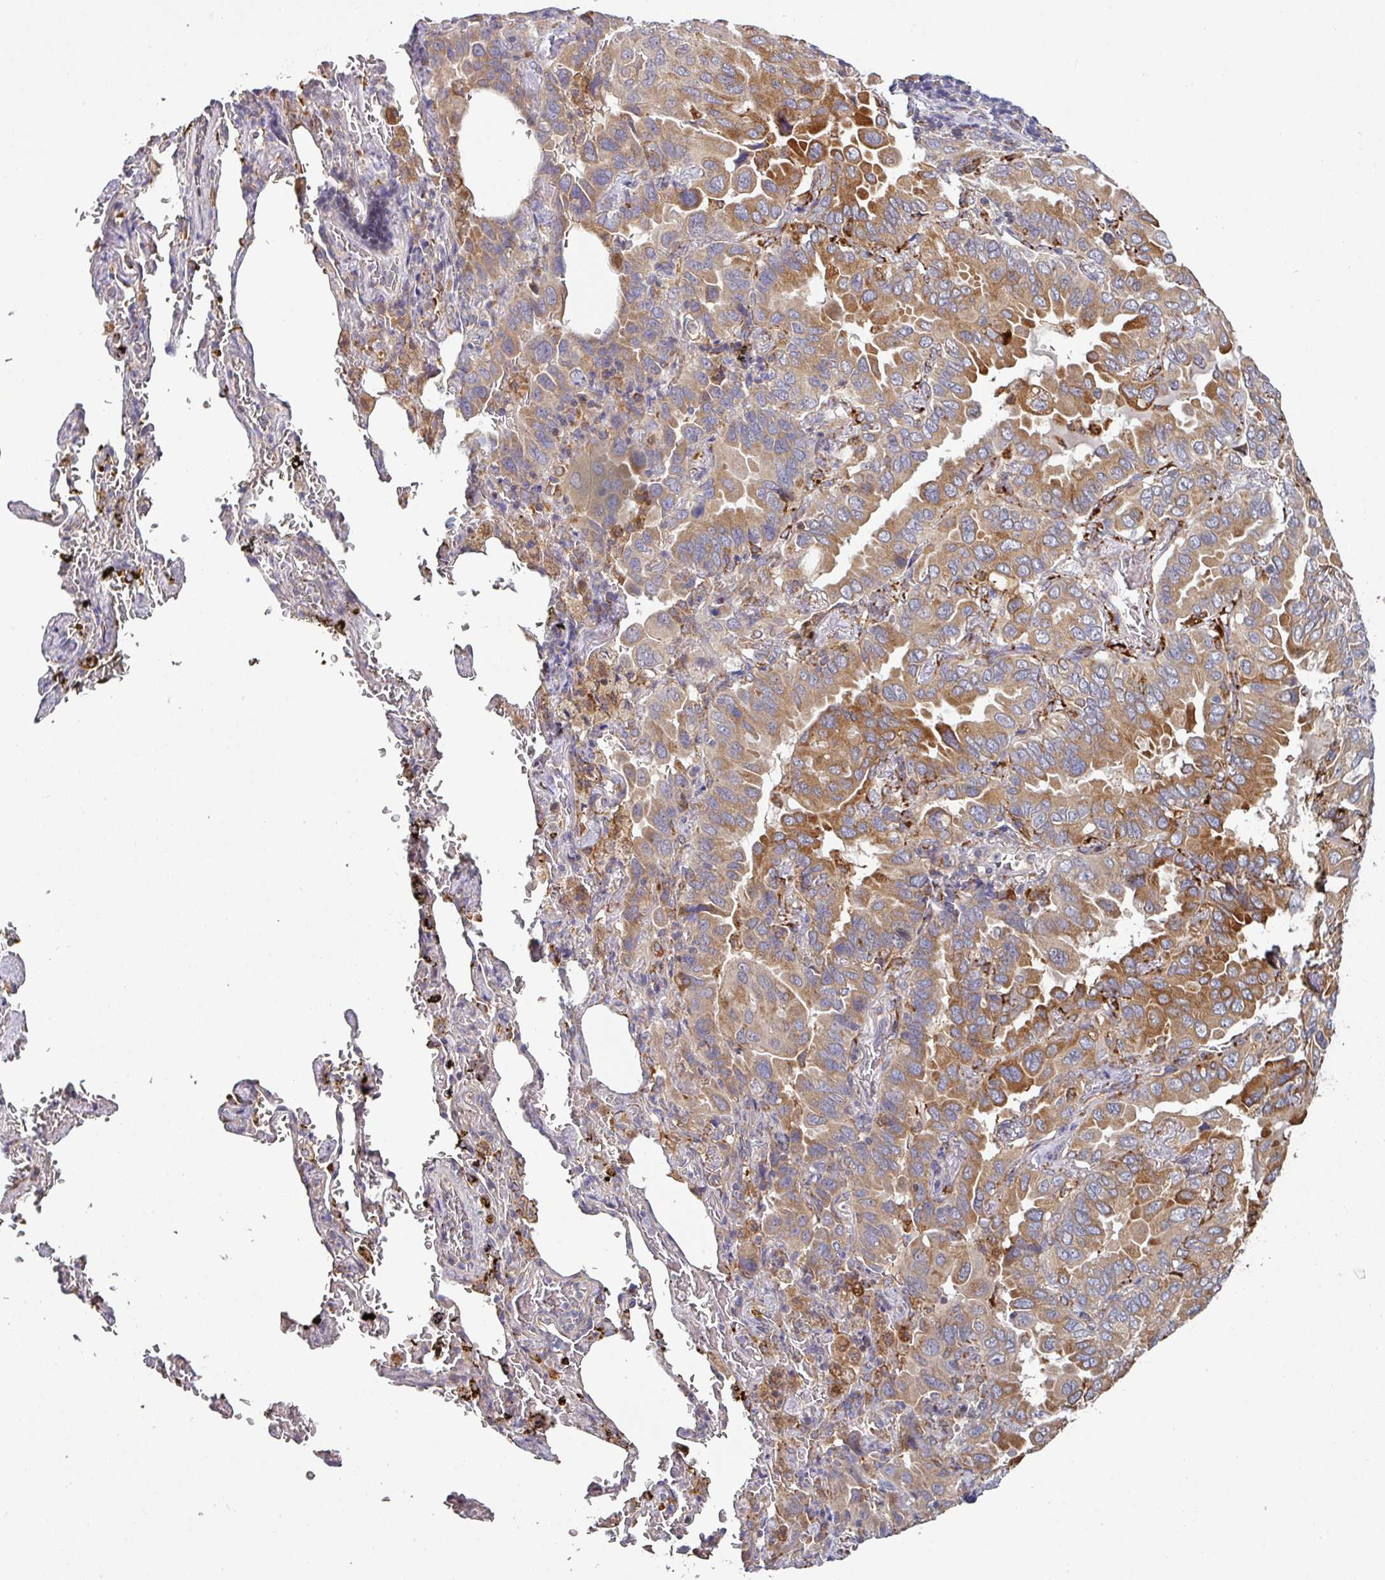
{"staining": {"intensity": "moderate", "quantity": ">75%", "location": "cytoplasmic/membranous"}, "tissue": "lung cancer", "cell_type": "Tumor cells", "image_type": "cancer", "snomed": [{"axis": "morphology", "description": "Adenocarcinoma, NOS"}, {"axis": "topography", "description": "Lung"}], "caption": "Immunohistochemistry (DAB (3,3'-diaminobenzidine)) staining of human adenocarcinoma (lung) shows moderate cytoplasmic/membranous protein expression in about >75% of tumor cells.", "gene": "ZNF268", "patient": {"sex": "male", "age": 64}}